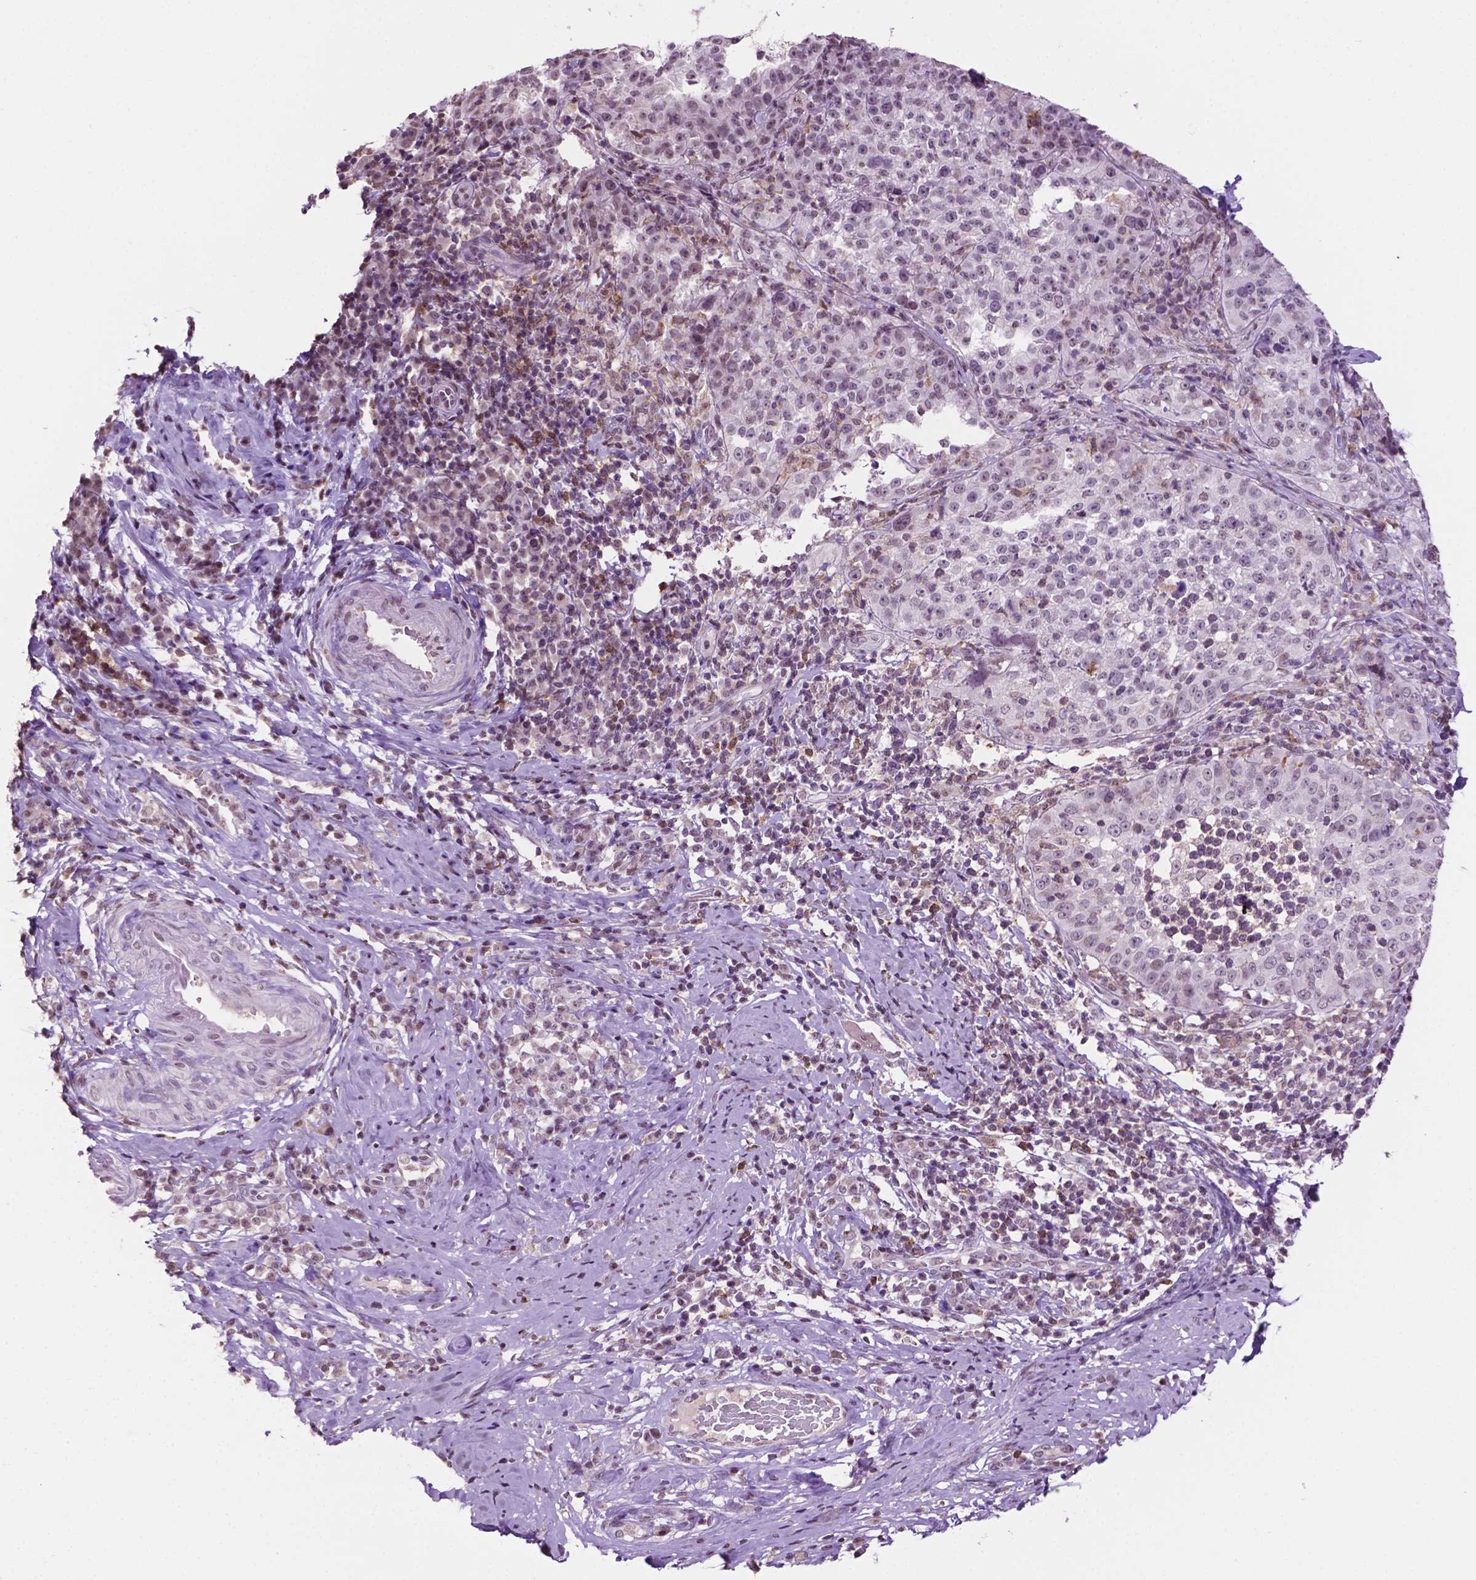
{"staining": {"intensity": "negative", "quantity": "none", "location": "none"}, "tissue": "cervical cancer", "cell_type": "Tumor cells", "image_type": "cancer", "snomed": [{"axis": "morphology", "description": "Squamous cell carcinoma, NOS"}, {"axis": "topography", "description": "Cervix"}], "caption": "Immunohistochemistry of squamous cell carcinoma (cervical) demonstrates no staining in tumor cells.", "gene": "PTPN6", "patient": {"sex": "female", "age": 75}}